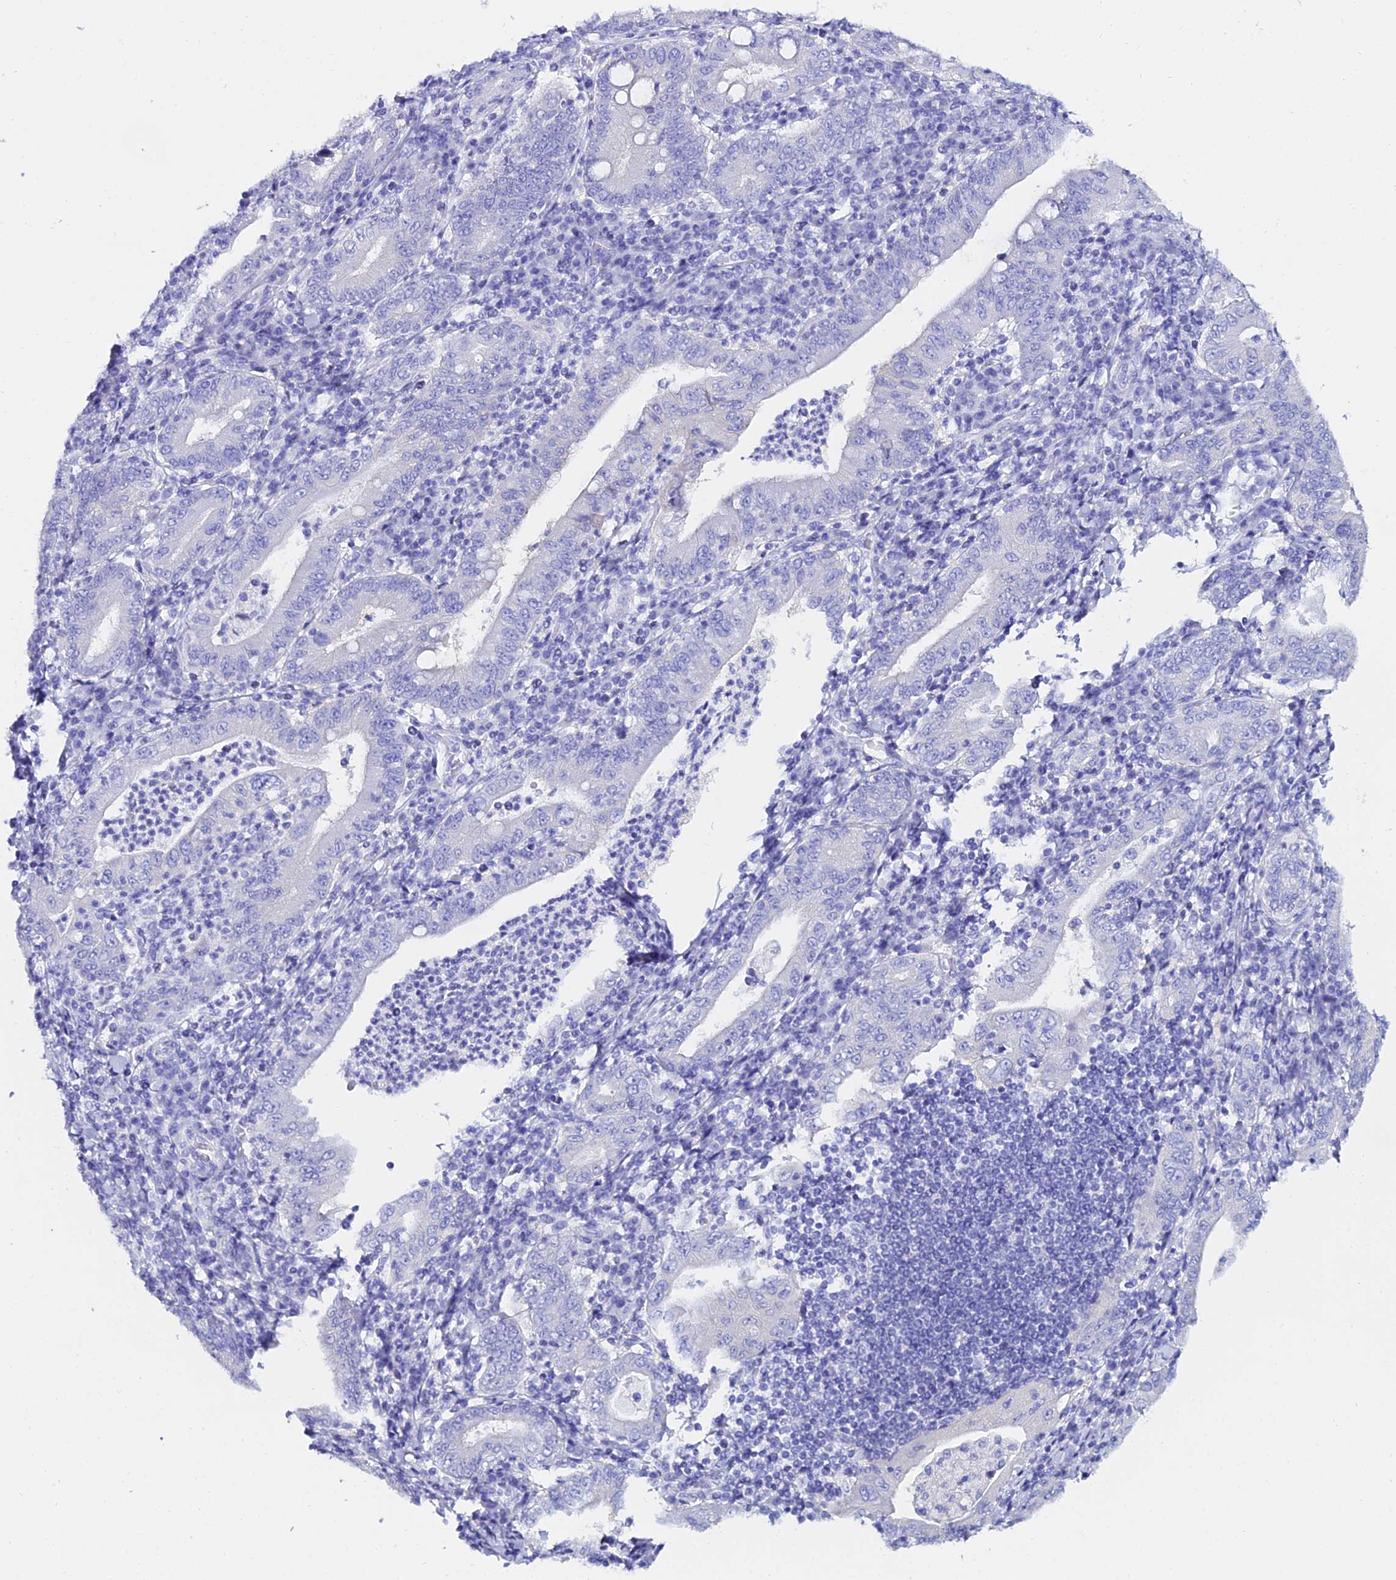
{"staining": {"intensity": "negative", "quantity": "none", "location": "none"}, "tissue": "stomach cancer", "cell_type": "Tumor cells", "image_type": "cancer", "snomed": [{"axis": "morphology", "description": "Normal tissue, NOS"}, {"axis": "morphology", "description": "Adenocarcinoma, NOS"}, {"axis": "topography", "description": "Esophagus"}, {"axis": "topography", "description": "Stomach, upper"}, {"axis": "topography", "description": "Peripheral nerve tissue"}], "caption": "DAB immunohistochemical staining of stomach adenocarcinoma displays no significant positivity in tumor cells.", "gene": "OR4D5", "patient": {"sex": "male", "age": 62}}